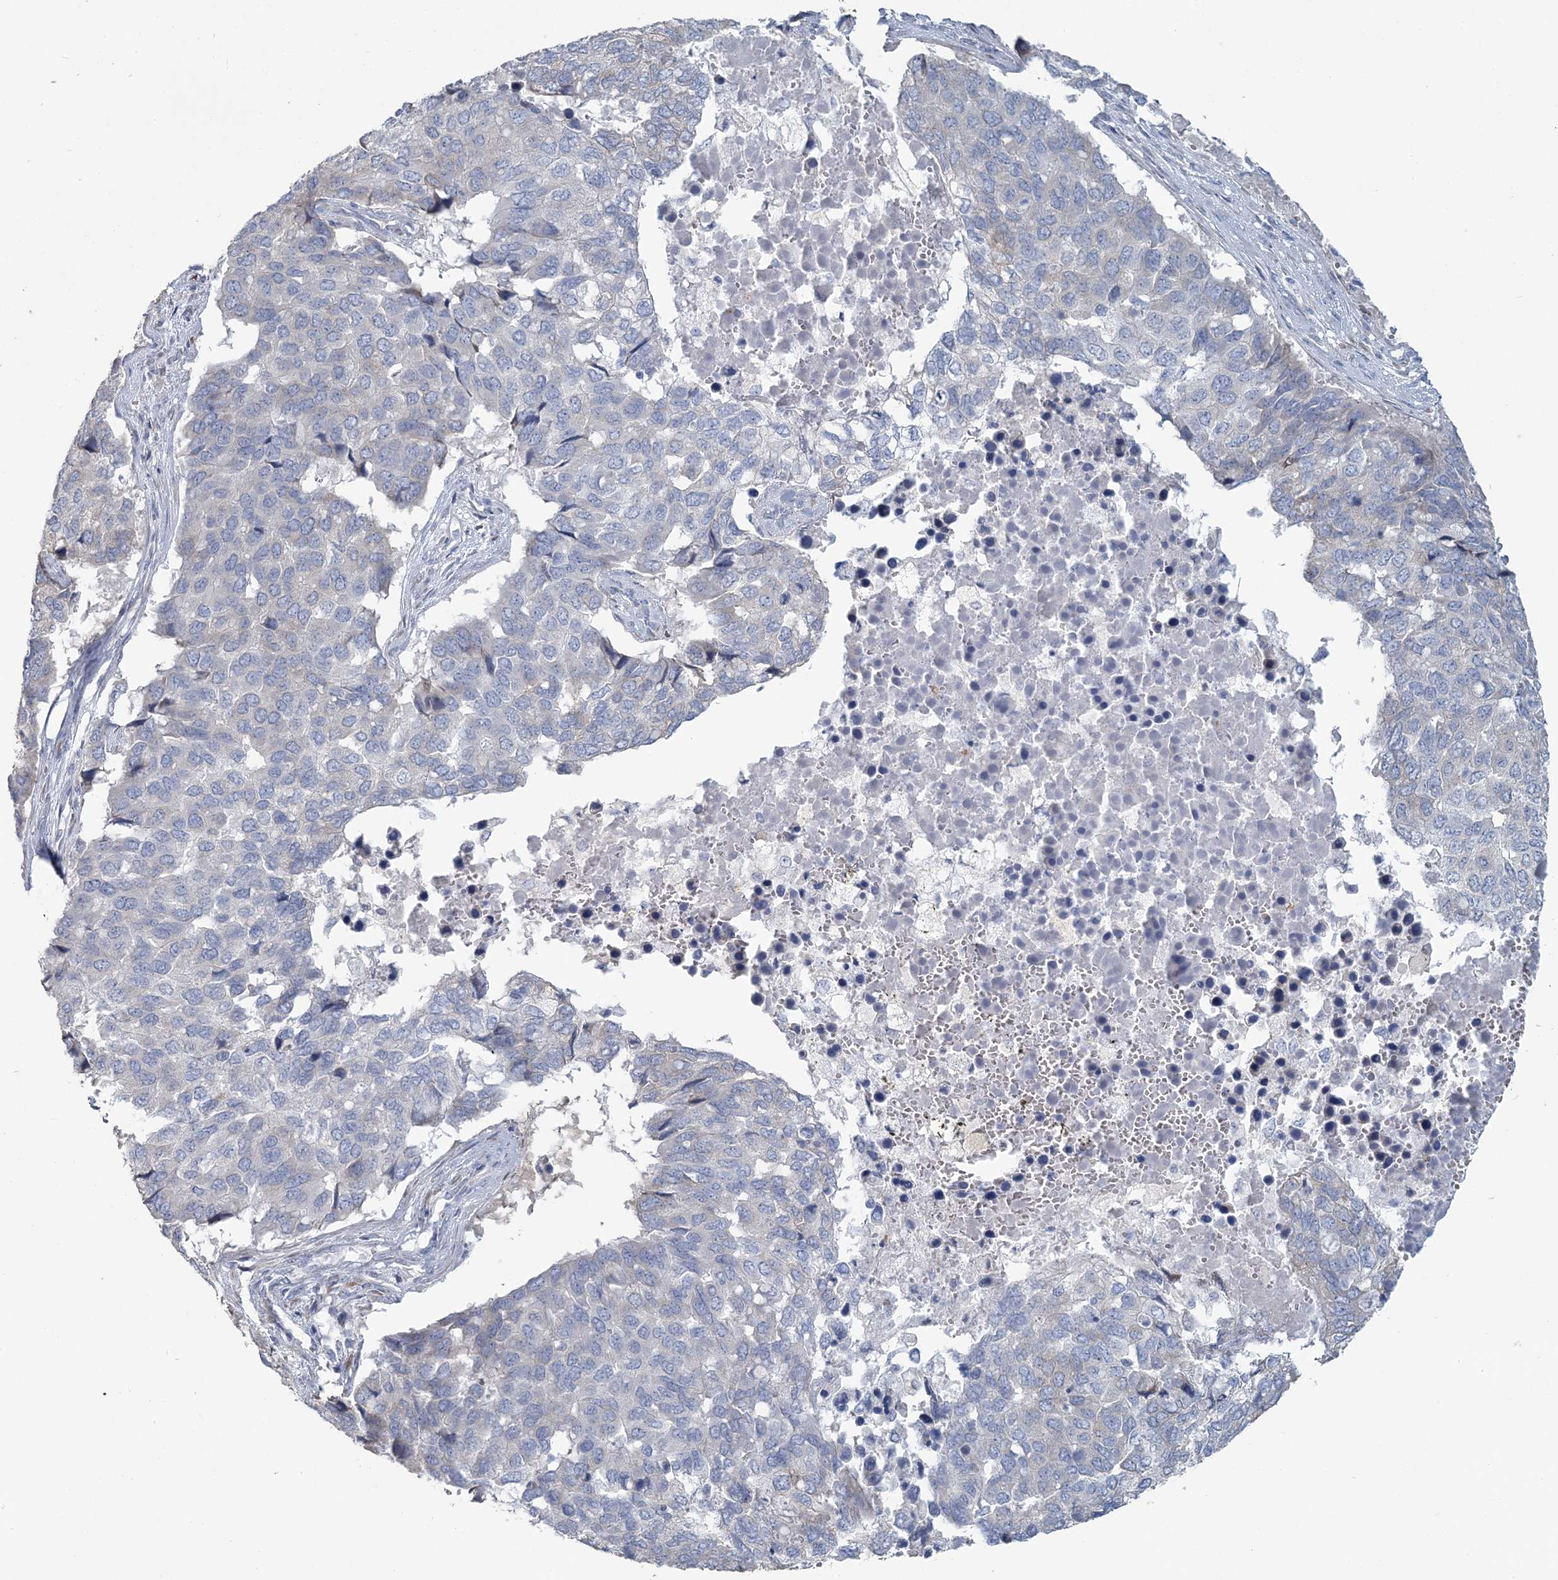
{"staining": {"intensity": "negative", "quantity": "none", "location": "none"}, "tissue": "pancreatic cancer", "cell_type": "Tumor cells", "image_type": "cancer", "snomed": [{"axis": "morphology", "description": "Adenocarcinoma, NOS"}, {"axis": "topography", "description": "Pancreas"}], "caption": "IHC of human pancreatic adenocarcinoma shows no expression in tumor cells.", "gene": "CMBL", "patient": {"sex": "male", "age": 50}}